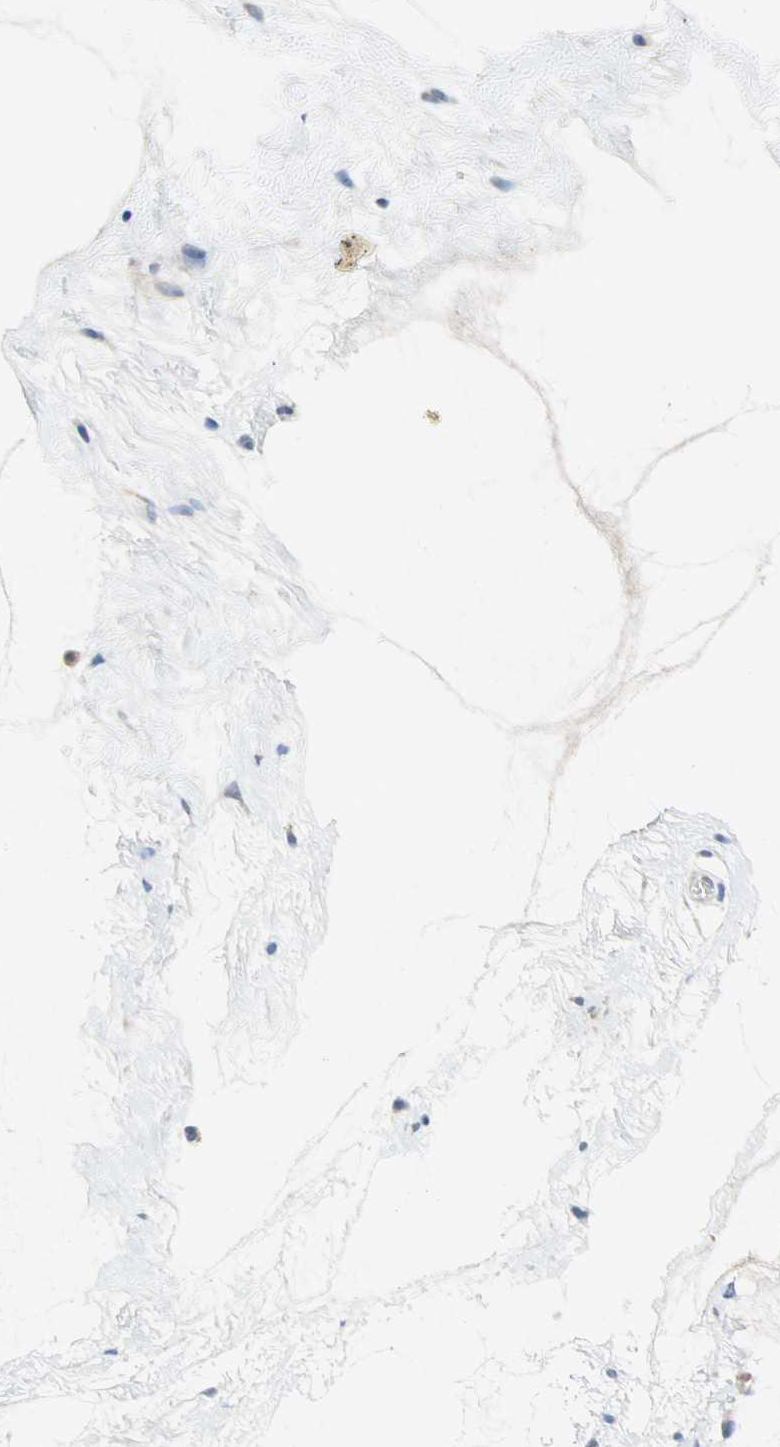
{"staining": {"intensity": "weak", "quantity": ">75%", "location": "cytoplasmic/membranous"}, "tissue": "nasopharynx", "cell_type": "Respiratory epithelial cells", "image_type": "normal", "snomed": [{"axis": "morphology", "description": "Normal tissue, NOS"}, {"axis": "morphology", "description": "Inflammation, NOS"}, {"axis": "topography", "description": "Nasopharynx"}], "caption": "This is an image of IHC staining of unremarkable nasopharynx, which shows weak expression in the cytoplasmic/membranous of respiratory epithelial cells.", "gene": "MPI", "patient": {"sex": "male", "age": 48}}